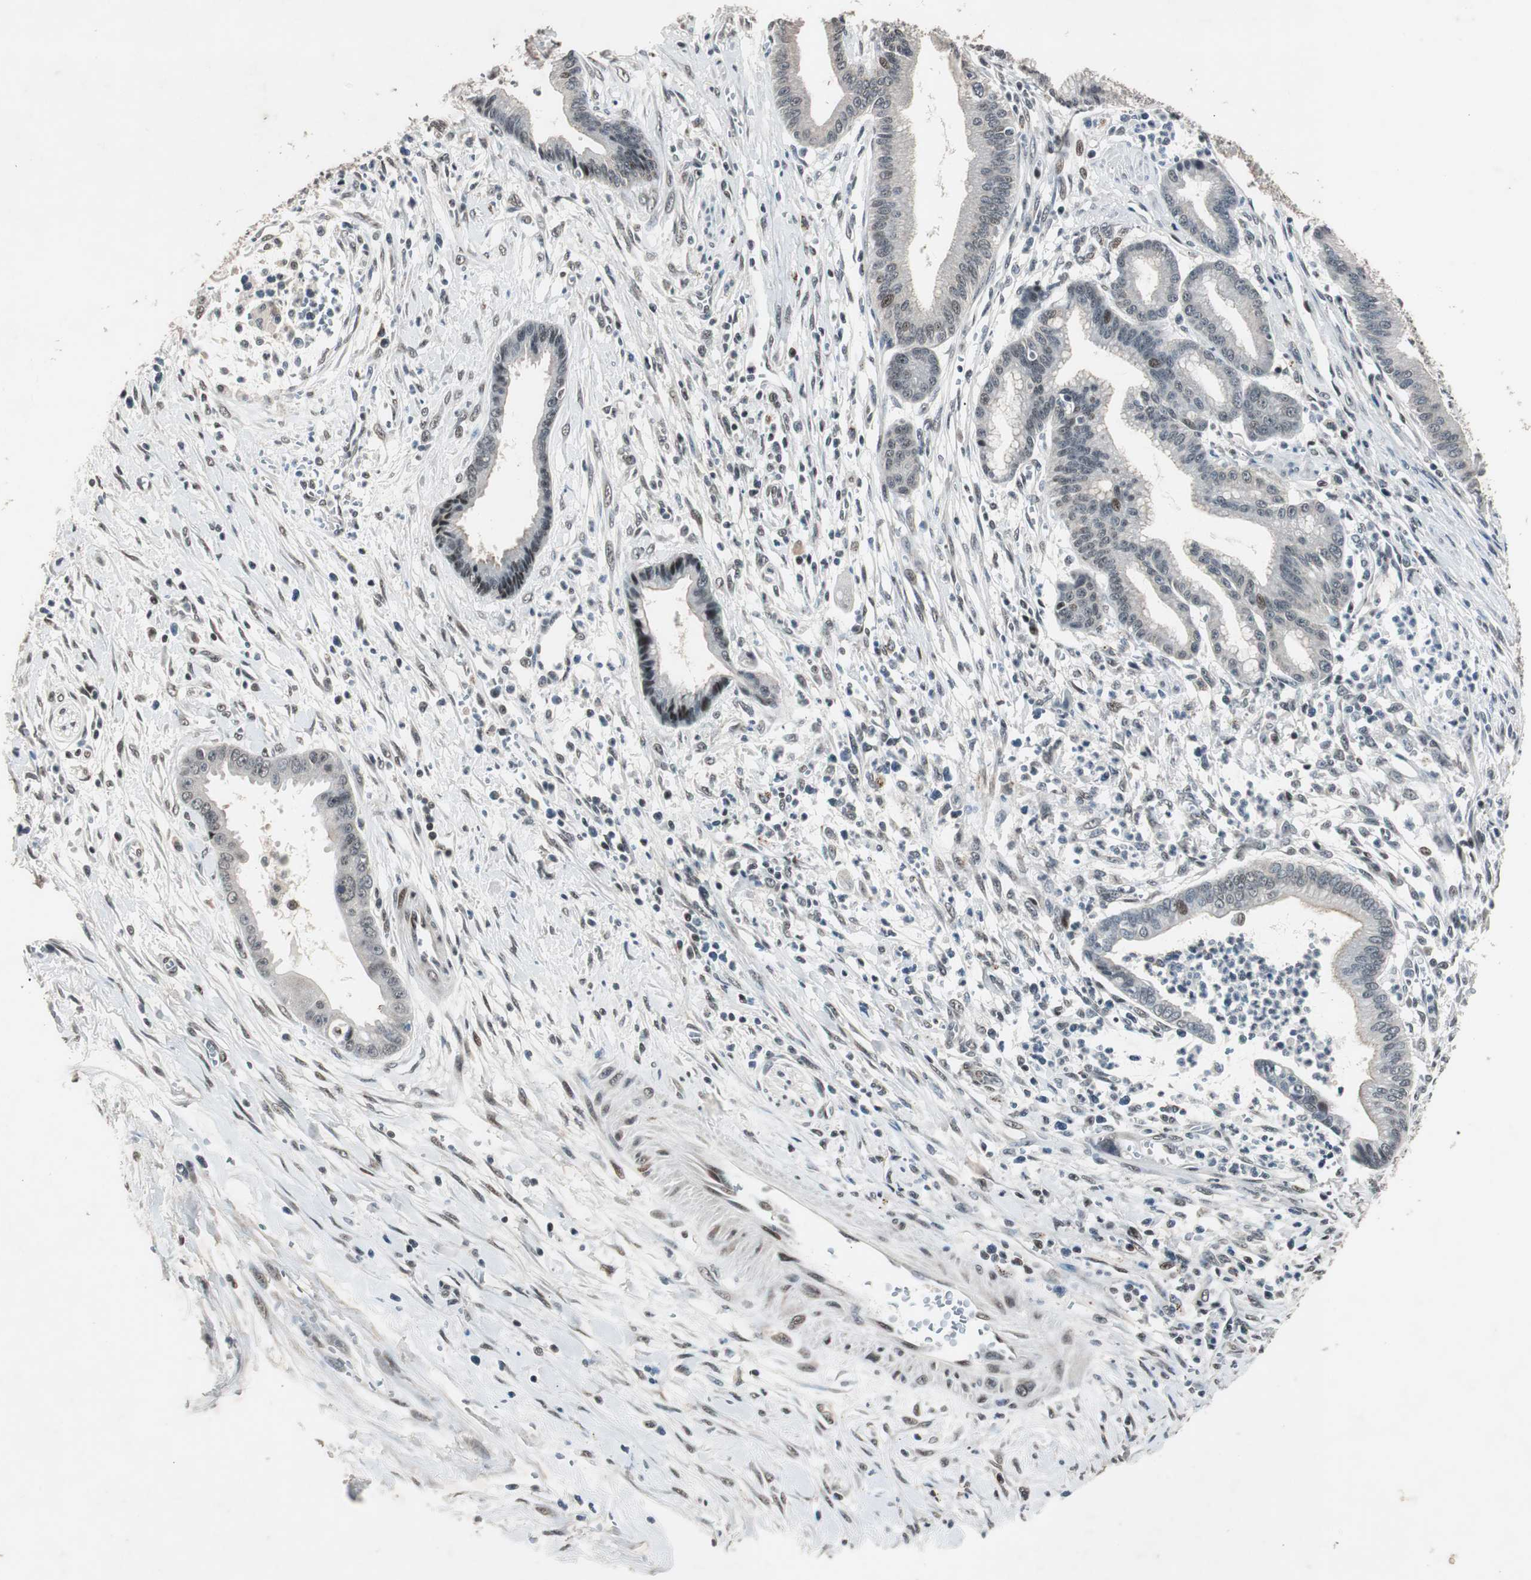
{"staining": {"intensity": "moderate", "quantity": "<25%", "location": "nuclear"}, "tissue": "pancreatic cancer", "cell_type": "Tumor cells", "image_type": "cancer", "snomed": [{"axis": "morphology", "description": "Adenocarcinoma, NOS"}, {"axis": "topography", "description": "Pancreas"}], "caption": "A brown stain highlights moderate nuclear staining of a protein in human adenocarcinoma (pancreatic) tumor cells. The staining is performed using DAB brown chromogen to label protein expression. The nuclei are counter-stained blue using hematoxylin.", "gene": "BOLA1", "patient": {"sex": "male", "age": 59}}